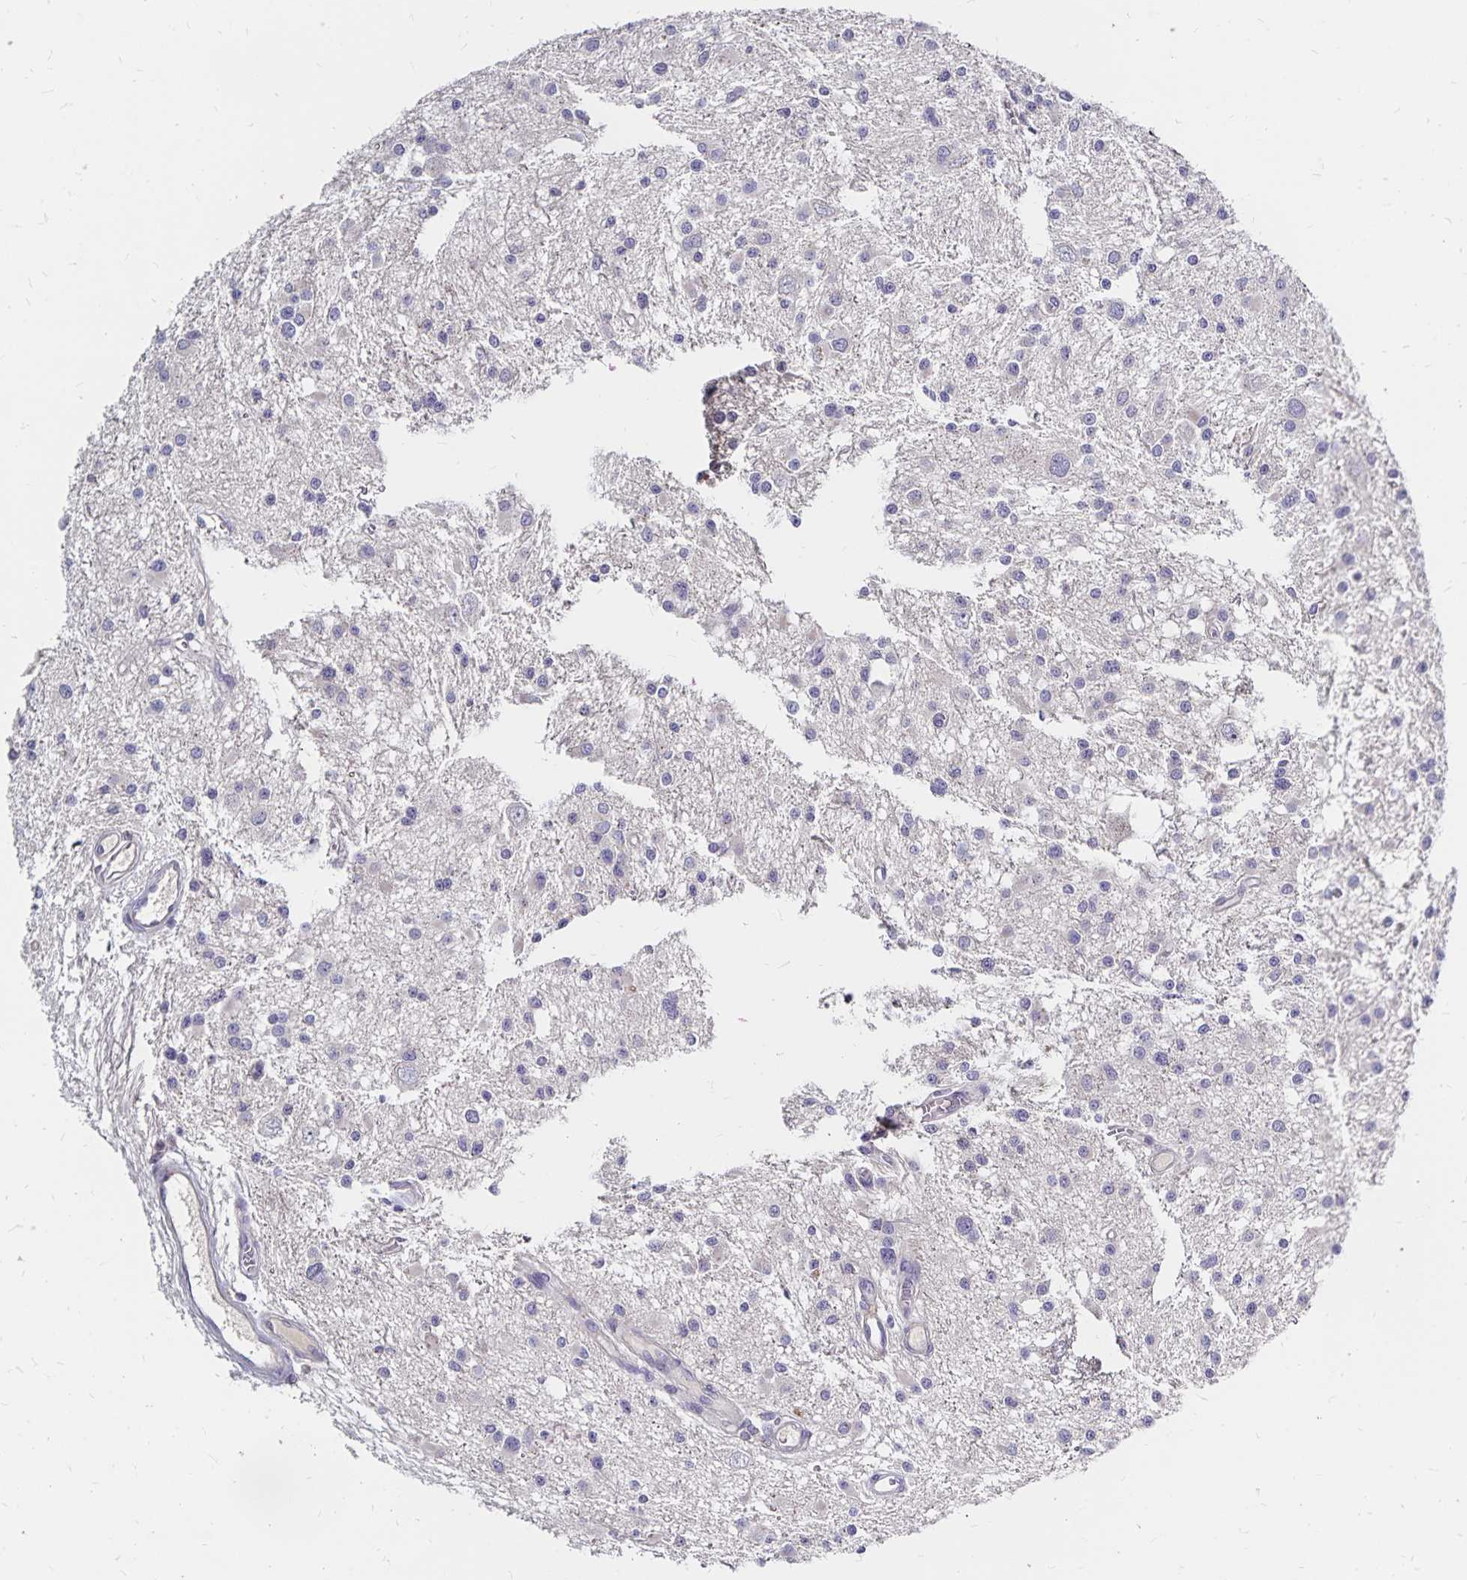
{"staining": {"intensity": "negative", "quantity": "none", "location": "none"}, "tissue": "glioma", "cell_type": "Tumor cells", "image_type": "cancer", "snomed": [{"axis": "morphology", "description": "Glioma, malignant, High grade"}, {"axis": "topography", "description": "Brain"}], "caption": "Tumor cells are negative for protein expression in human glioma.", "gene": "NAGPA", "patient": {"sex": "male", "age": 54}}